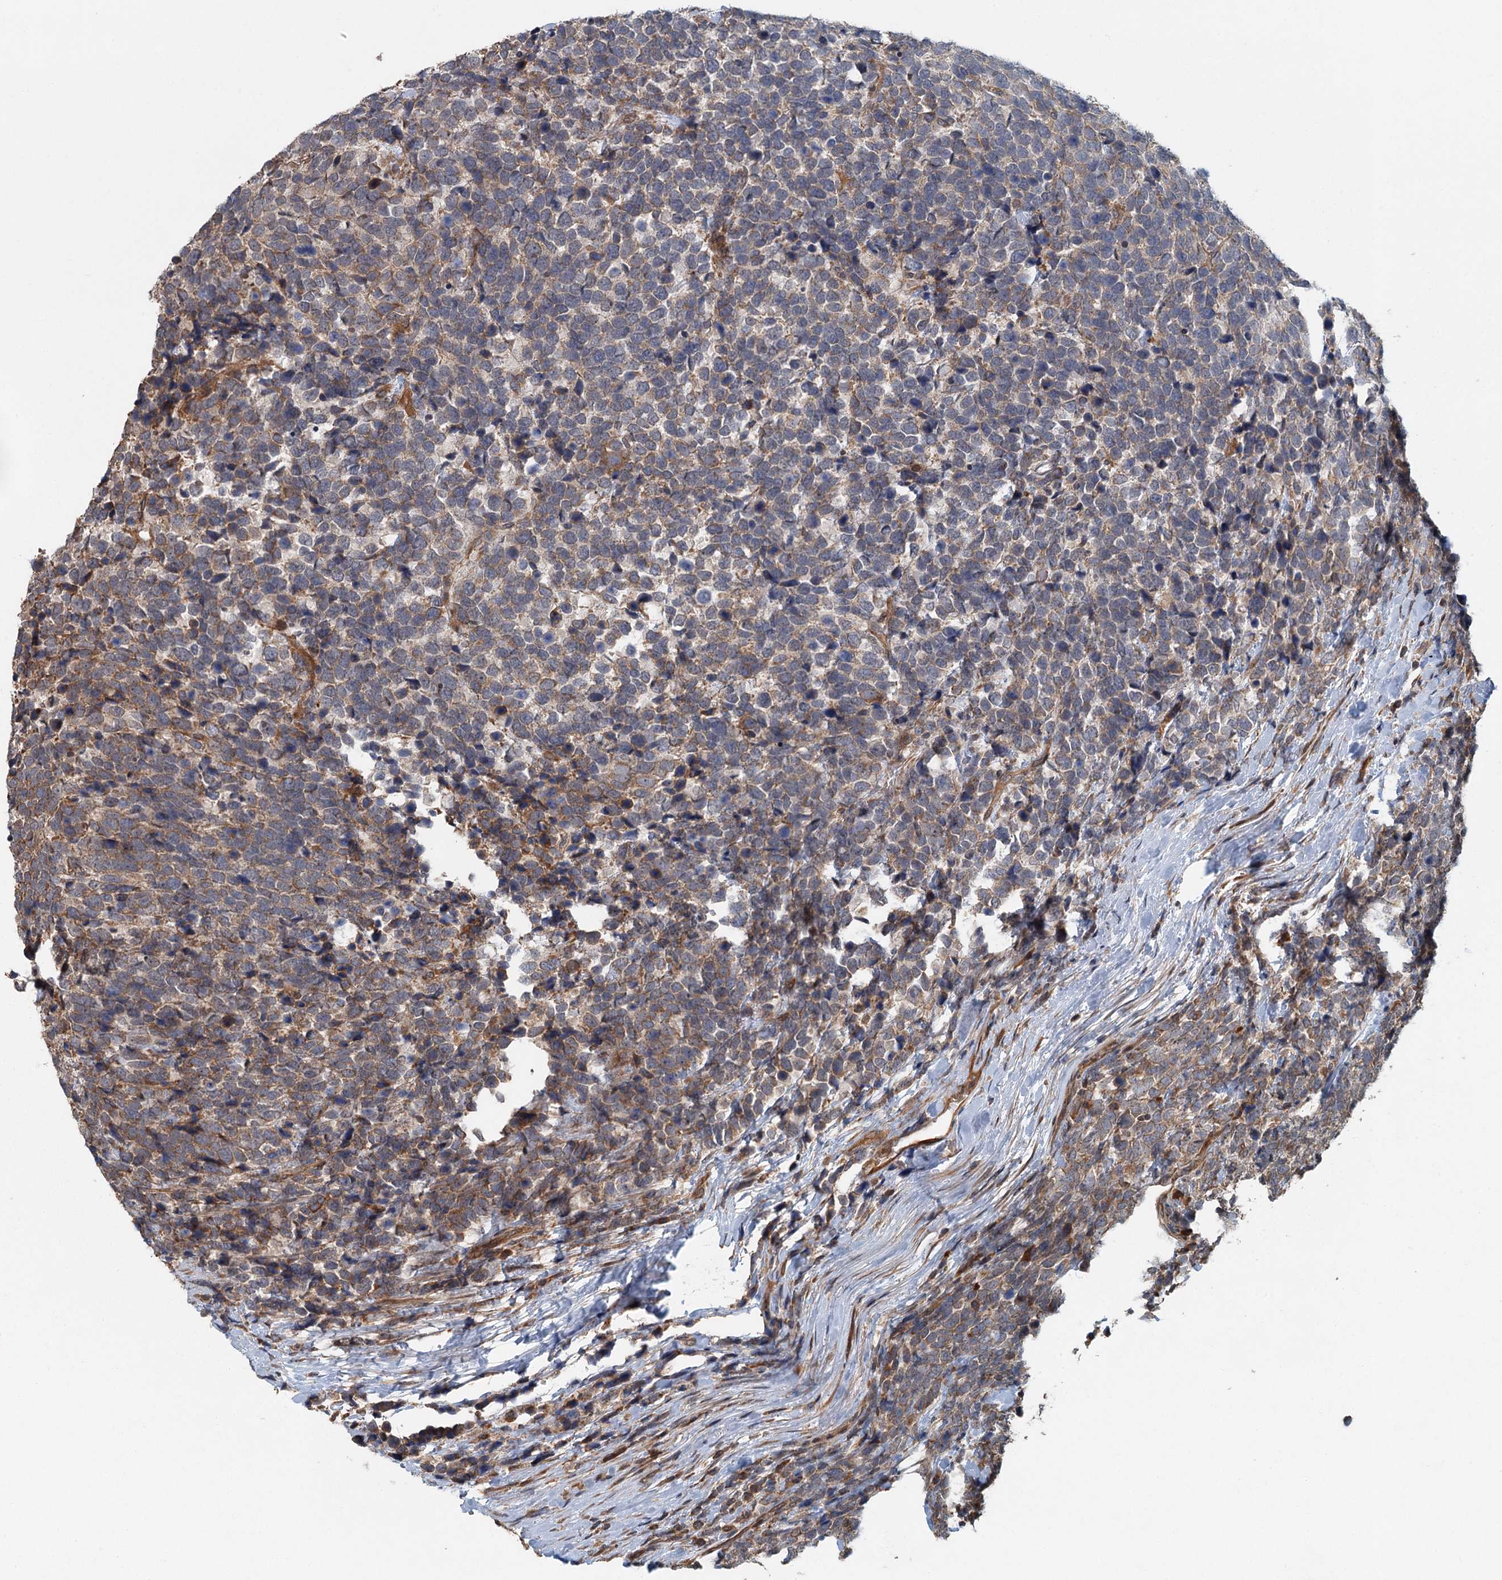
{"staining": {"intensity": "weak", "quantity": ">75%", "location": "cytoplasmic/membranous"}, "tissue": "urothelial cancer", "cell_type": "Tumor cells", "image_type": "cancer", "snomed": [{"axis": "morphology", "description": "Urothelial carcinoma, High grade"}, {"axis": "topography", "description": "Urinary bladder"}], "caption": "IHC histopathology image of neoplastic tissue: human urothelial cancer stained using immunohistochemistry (IHC) shows low levels of weak protein expression localized specifically in the cytoplasmic/membranous of tumor cells, appearing as a cytoplasmic/membranous brown color.", "gene": "ZNF527", "patient": {"sex": "female", "age": 82}}